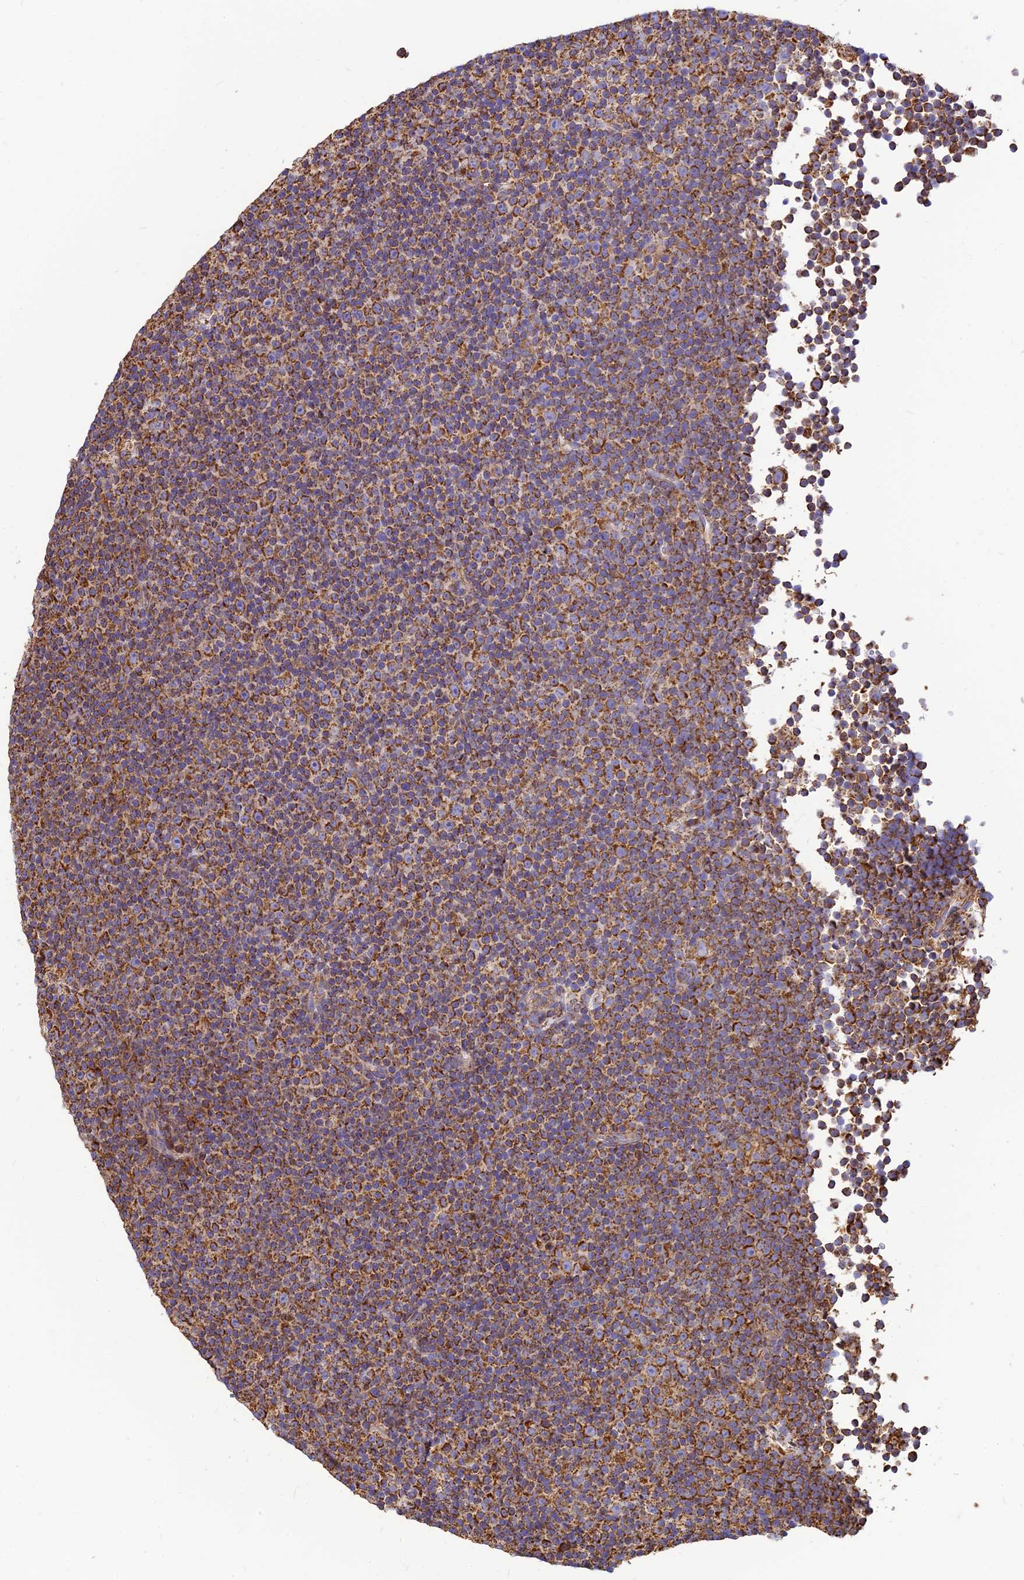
{"staining": {"intensity": "strong", "quantity": ">75%", "location": "cytoplasmic/membranous"}, "tissue": "lymphoma", "cell_type": "Tumor cells", "image_type": "cancer", "snomed": [{"axis": "morphology", "description": "Malignant lymphoma, non-Hodgkin's type, Low grade"}, {"axis": "topography", "description": "Lymph node"}], "caption": "About >75% of tumor cells in lymphoma show strong cytoplasmic/membranous protein positivity as visualized by brown immunohistochemical staining.", "gene": "THUMPD2", "patient": {"sex": "female", "age": 67}}